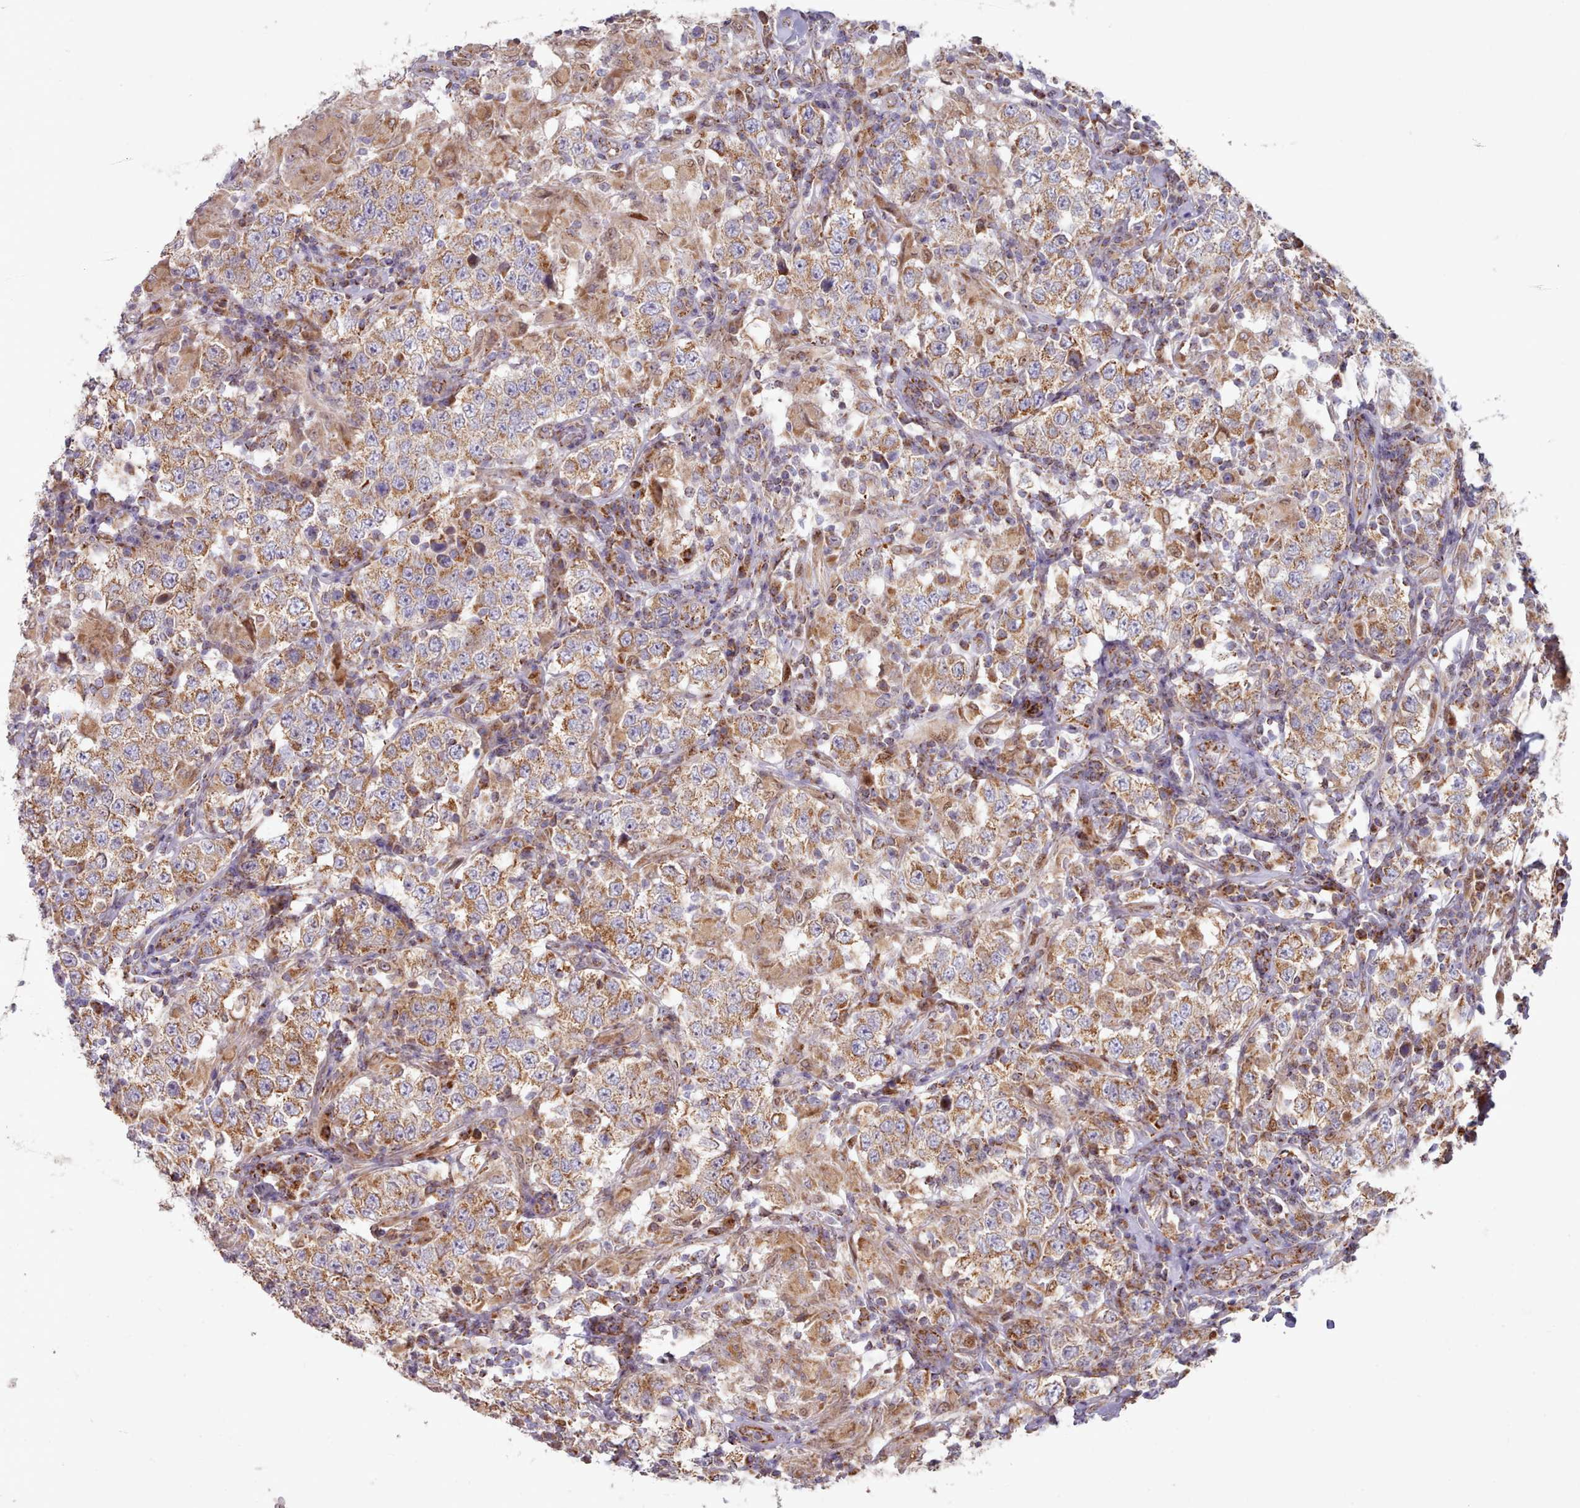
{"staining": {"intensity": "moderate", "quantity": ">75%", "location": "cytoplasmic/membranous"}, "tissue": "testis cancer", "cell_type": "Tumor cells", "image_type": "cancer", "snomed": [{"axis": "morphology", "description": "Seminoma, NOS"}, {"axis": "morphology", "description": "Carcinoma, Embryonal, NOS"}, {"axis": "topography", "description": "Testis"}], "caption": "Immunohistochemistry (IHC) micrograph of human testis cancer stained for a protein (brown), which reveals medium levels of moderate cytoplasmic/membranous positivity in approximately >75% of tumor cells.", "gene": "HSDL2", "patient": {"sex": "male", "age": 41}}